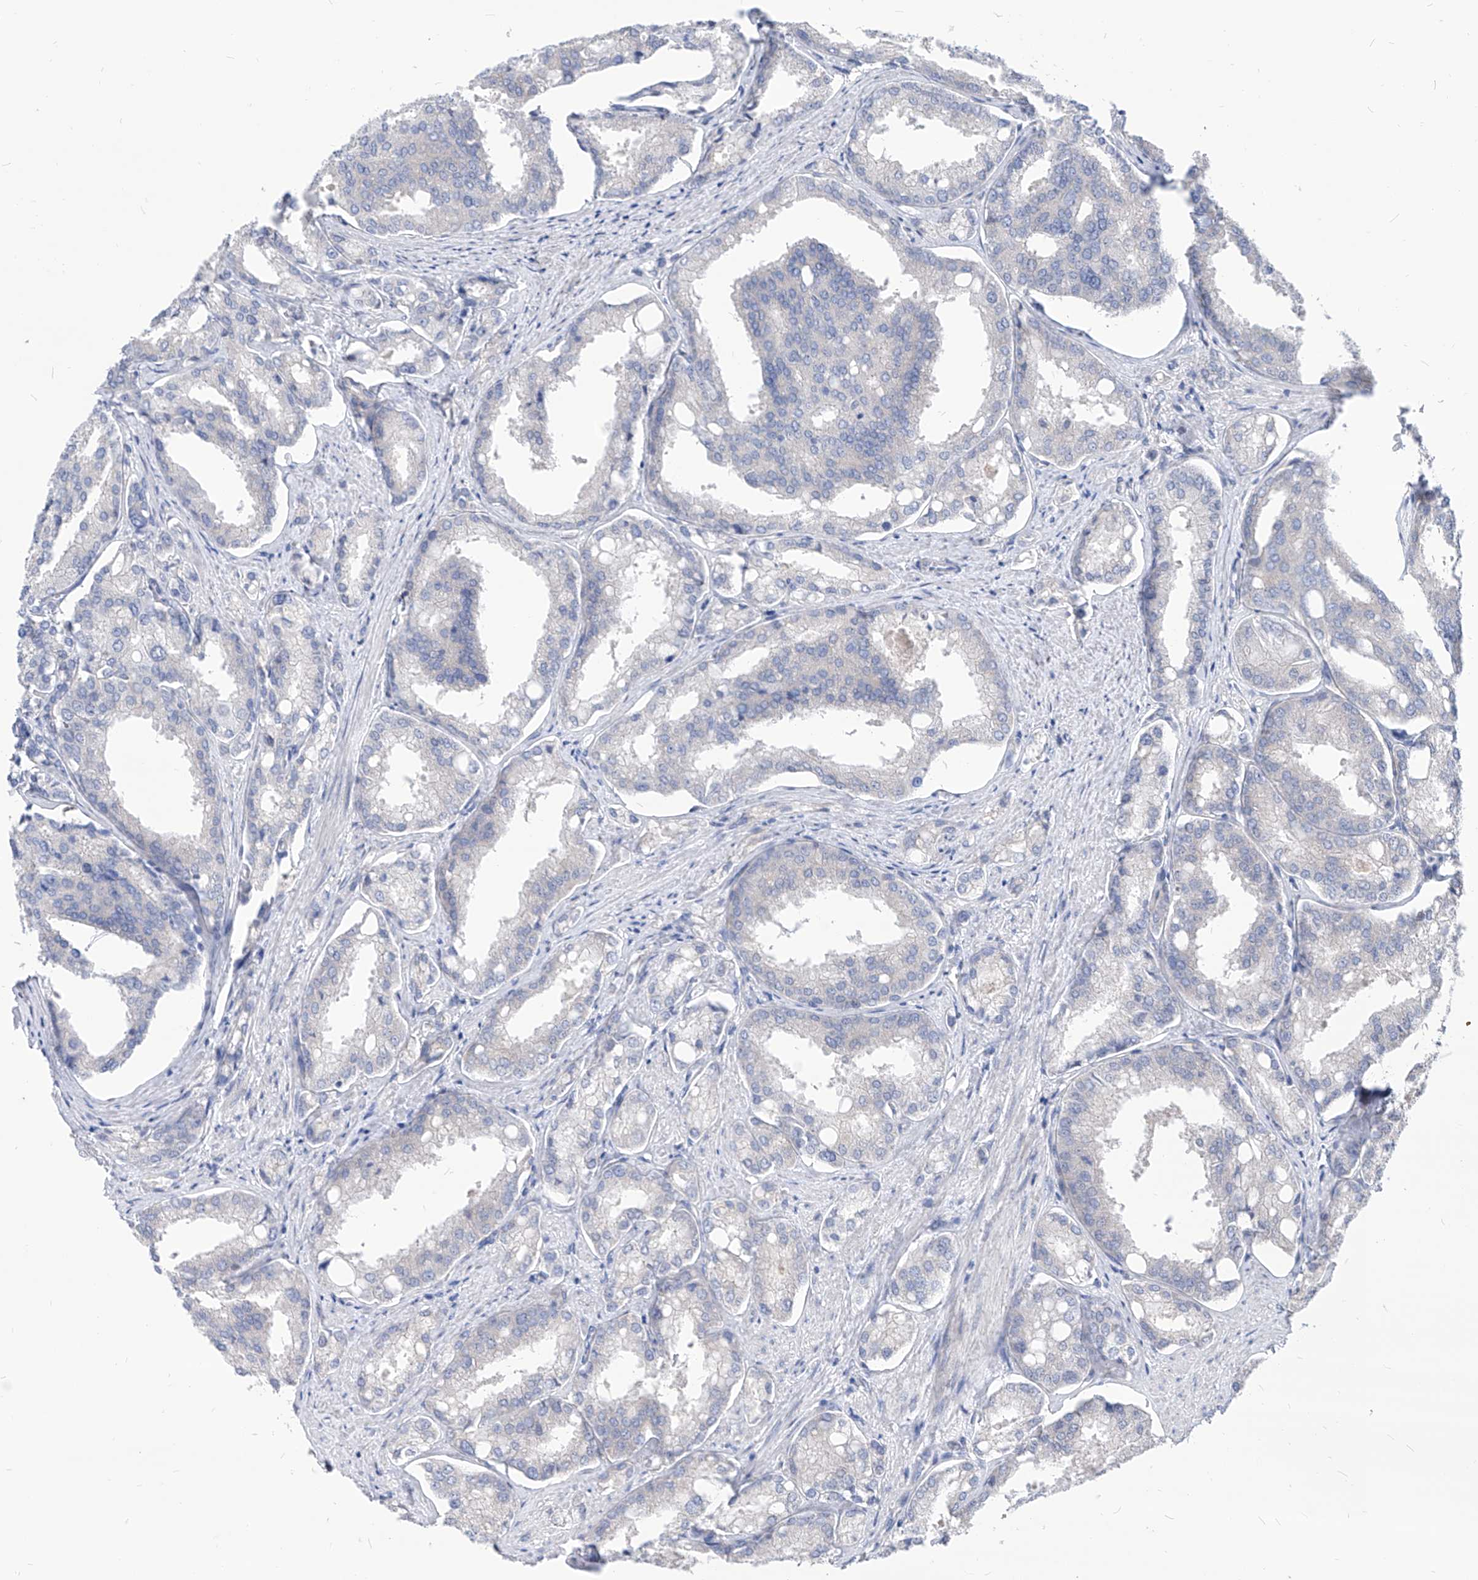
{"staining": {"intensity": "negative", "quantity": "none", "location": "none"}, "tissue": "prostate cancer", "cell_type": "Tumor cells", "image_type": "cancer", "snomed": [{"axis": "morphology", "description": "Adenocarcinoma, High grade"}, {"axis": "topography", "description": "Prostate"}], "caption": "IHC histopathology image of human prostate high-grade adenocarcinoma stained for a protein (brown), which demonstrates no positivity in tumor cells. Brightfield microscopy of IHC stained with DAB (brown) and hematoxylin (blue), captured at high magnification.", "gene": "AGPS", "patient": {"sex": "male", "age": 50}}